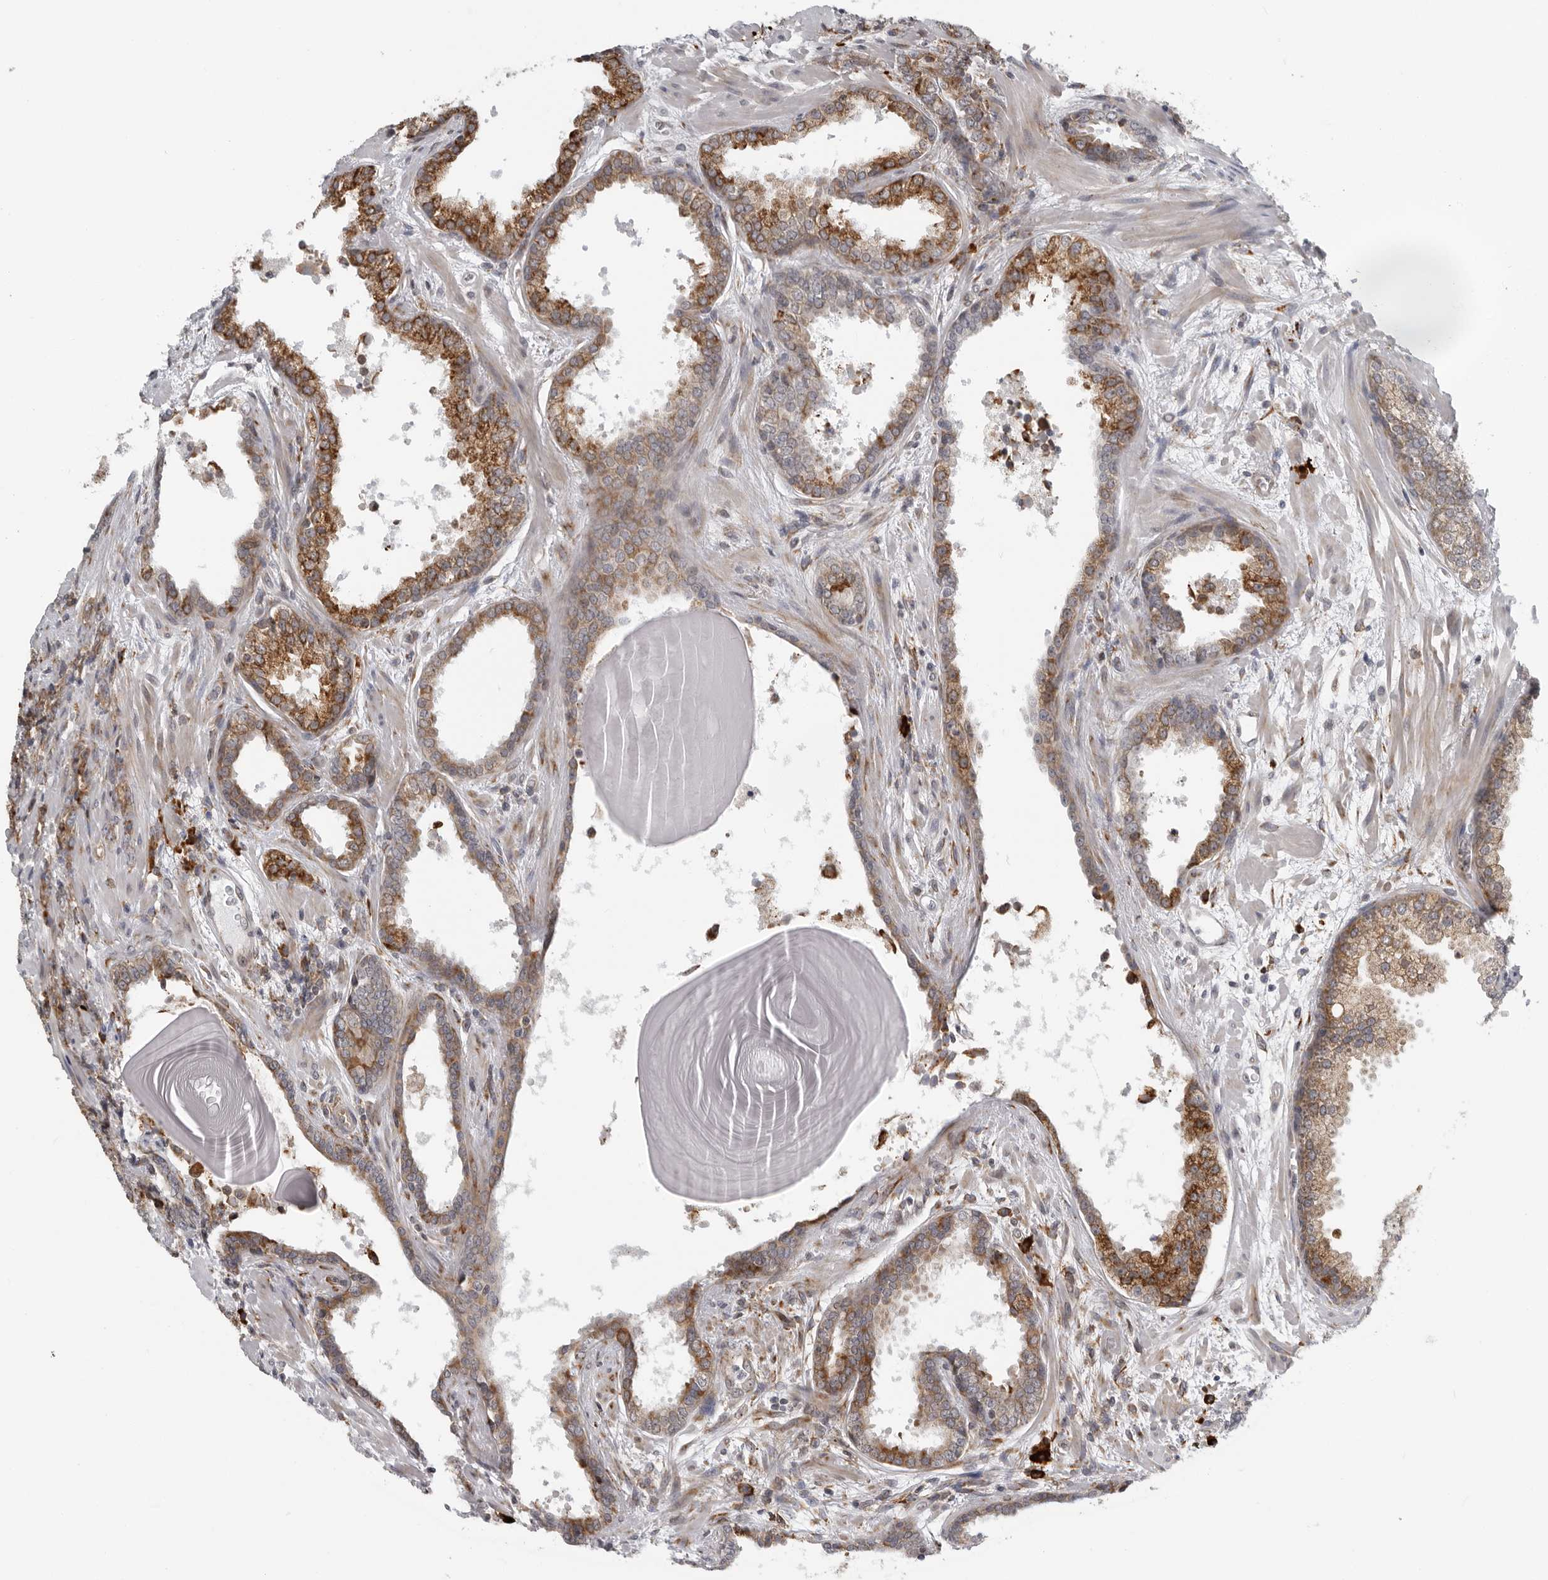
{"staining": {"intensity": "moderate", "quantity": ">75%", "location": "cytoplasmic/membranous"}, "tissue": "prostate cancer", "cell_type": "Tumor cells", "image_type": "cancer", "snomed": [{"axis": "morphology", "description": "Adenocarcinoma, High grade"}, {"axis": "topography", "description": "Prostate"}], "caption": "This is a micrograph of IHC staining of adenocarcinoma (high-grade) (prostate), which shows moderate staining in the cytoplasmic/membranous of tumor cells.", "gene": "ALPK2", "patient": {"sex": "male", "age": 62}}